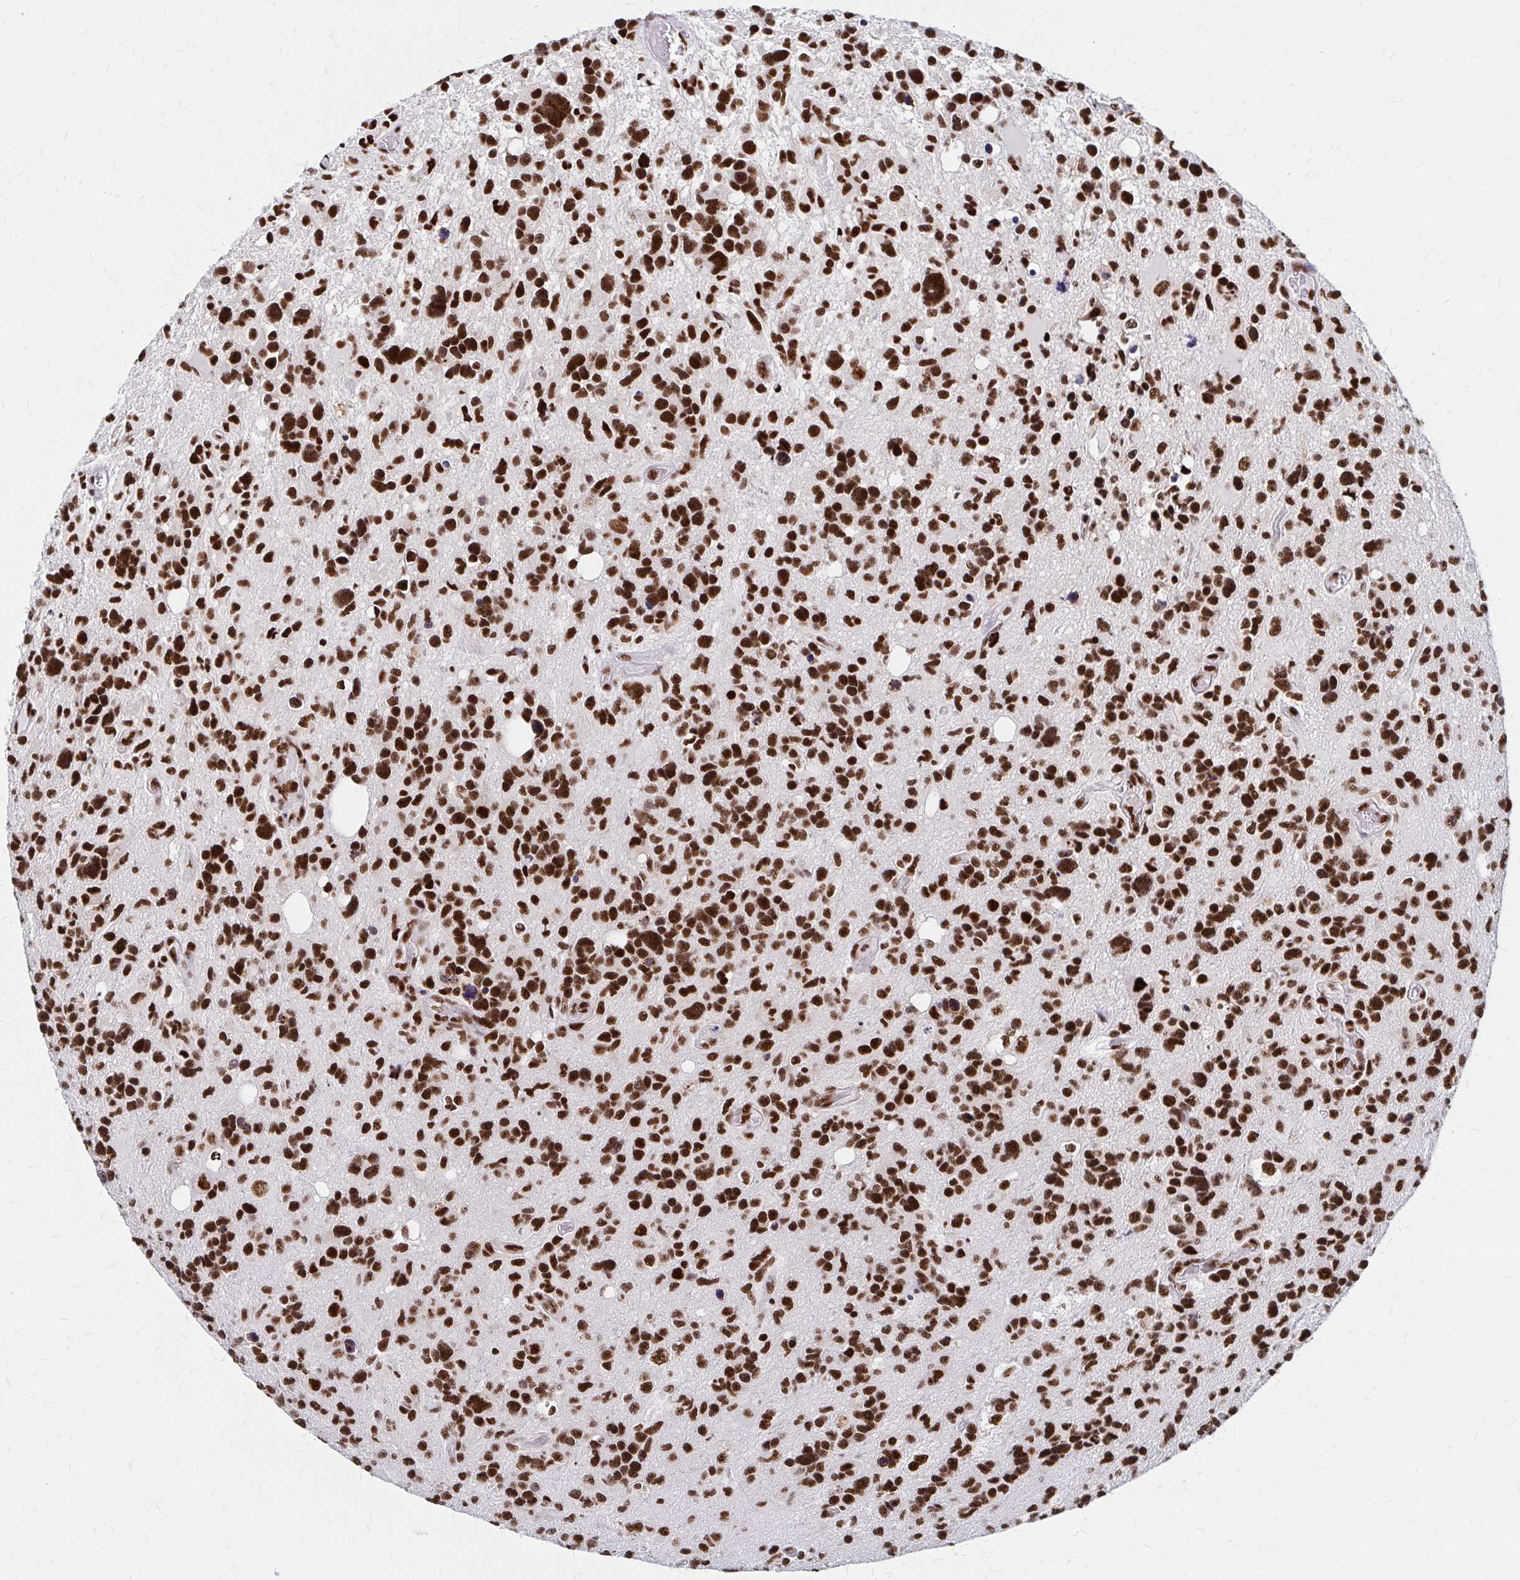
{"staining": {"intensity": "strong", "quantity": ">75%", "location": "nuclear"}, "tissue": "glioma", "cell_type": "Tumor cells", "image_type": "cancer", "snomed": [{"axis": "morphology", "description": "Glioma, malignant, High grade"}, {"axis": "topography", "description": "Brain"}], "caption": "High-grade glioma (malignant) stained with DAB immunohistochemistry (IHC) displays high levels of strong nuclear expression in about >75% of tumor cells. Using DAB (3,3'-diaminobenzidine) (brown) and hematoxylin (blue) stains, captured at high magnification using brightfield microscopy.", "gene": "CNKSR3", "patient": {"sex": "male", "age": 49}}